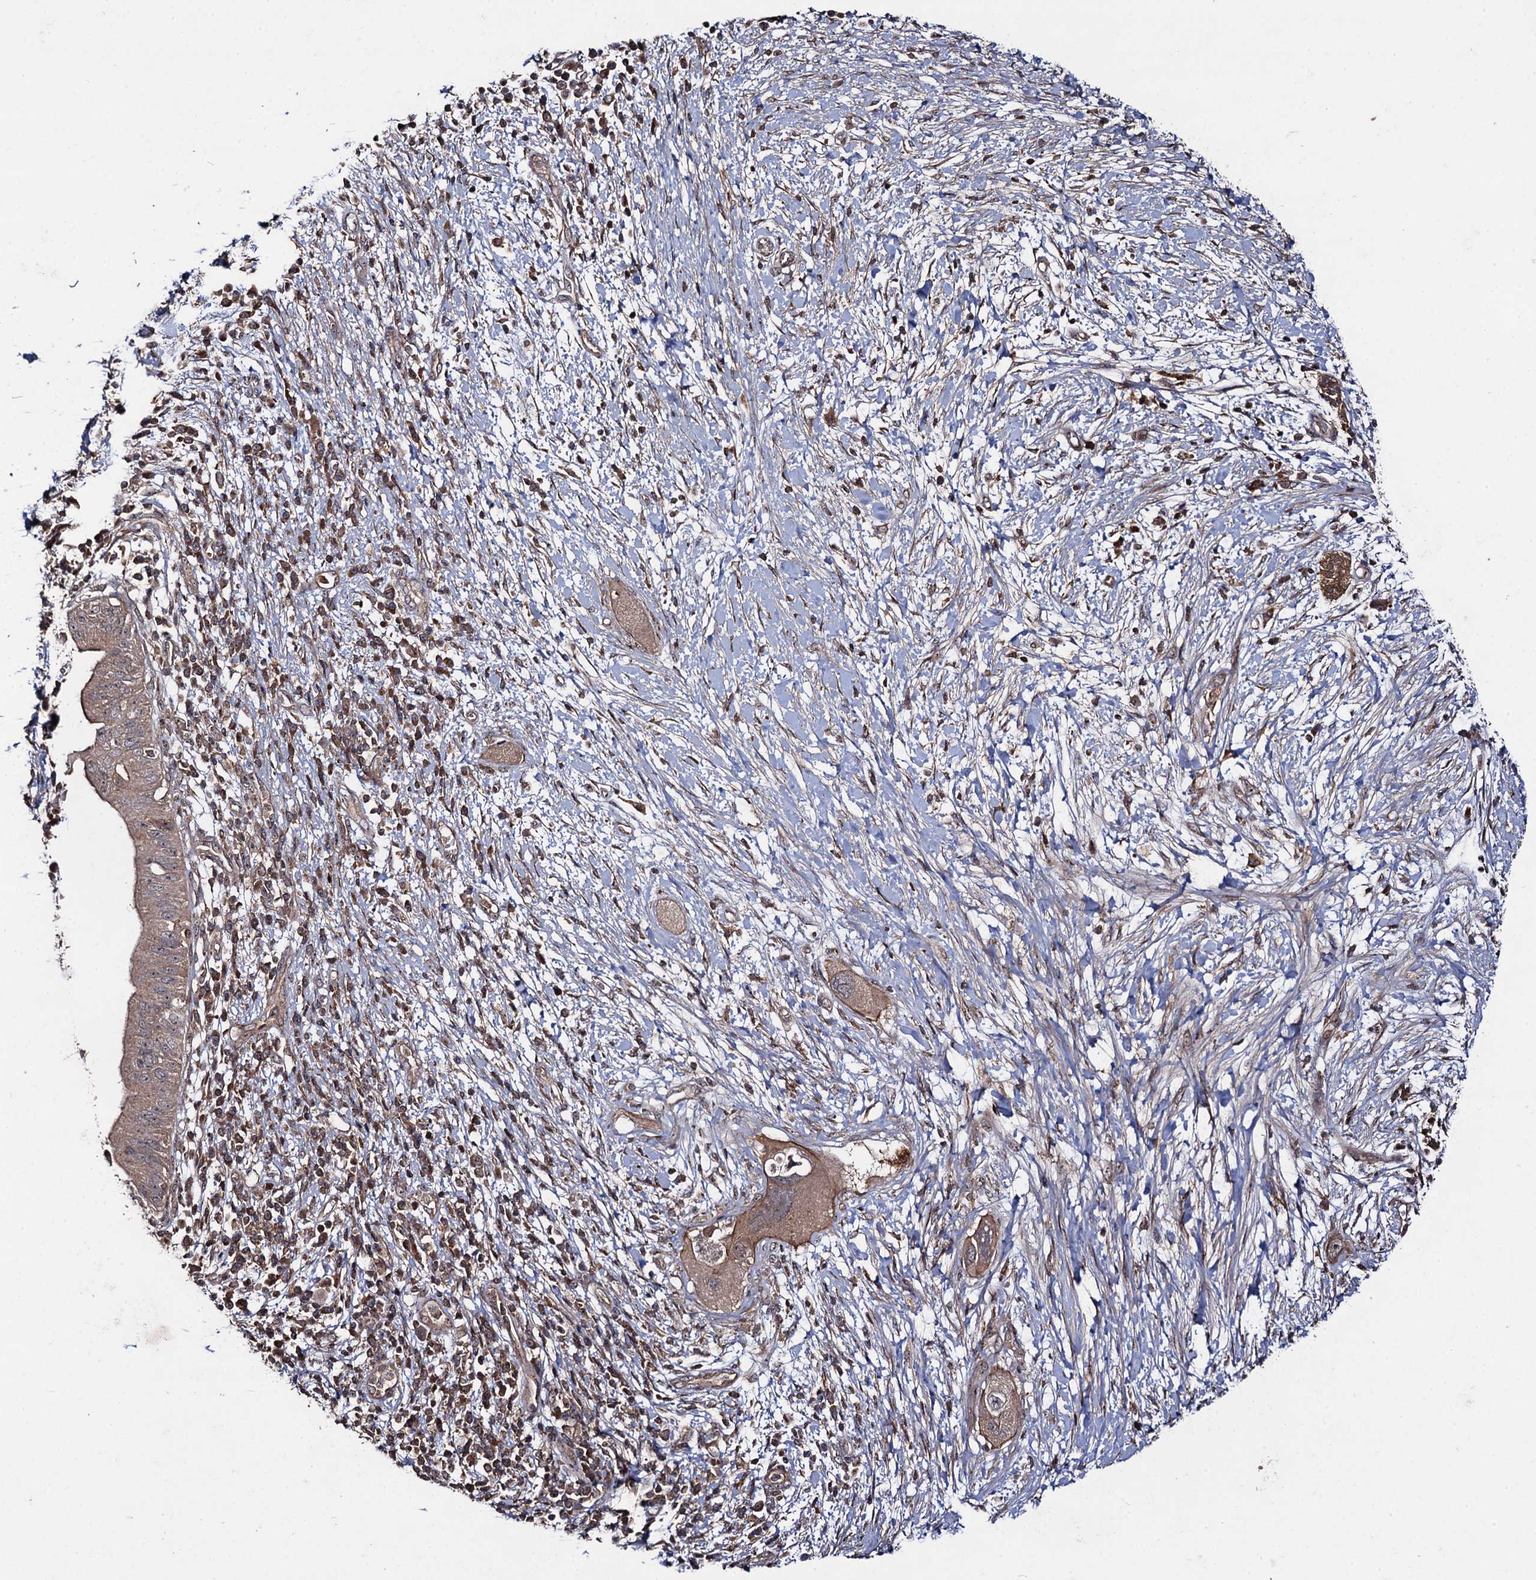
{"staining": {"intensity": "moderate", "quantity": ">75%", "location": "cytoplasmic/membranous"}, "tissue": "pancreatic cancer", "cell_type": "Tumor cells", "image_type": "cancer", "snomed": [{"axis": "morphology", "description": "Adenocarcinoma, NOS"}, {"axis": "topography", "description": "Pancreas"}], "caption": "Immunohistochemical staining of human adenocarcinoma (pancreatic) displays medium levels of moderate cytoplasmic/membranous expression in approximately >75% of tumor cells.", "gene": "KXD1", "patient": {"sex": "male", "age": 68}}